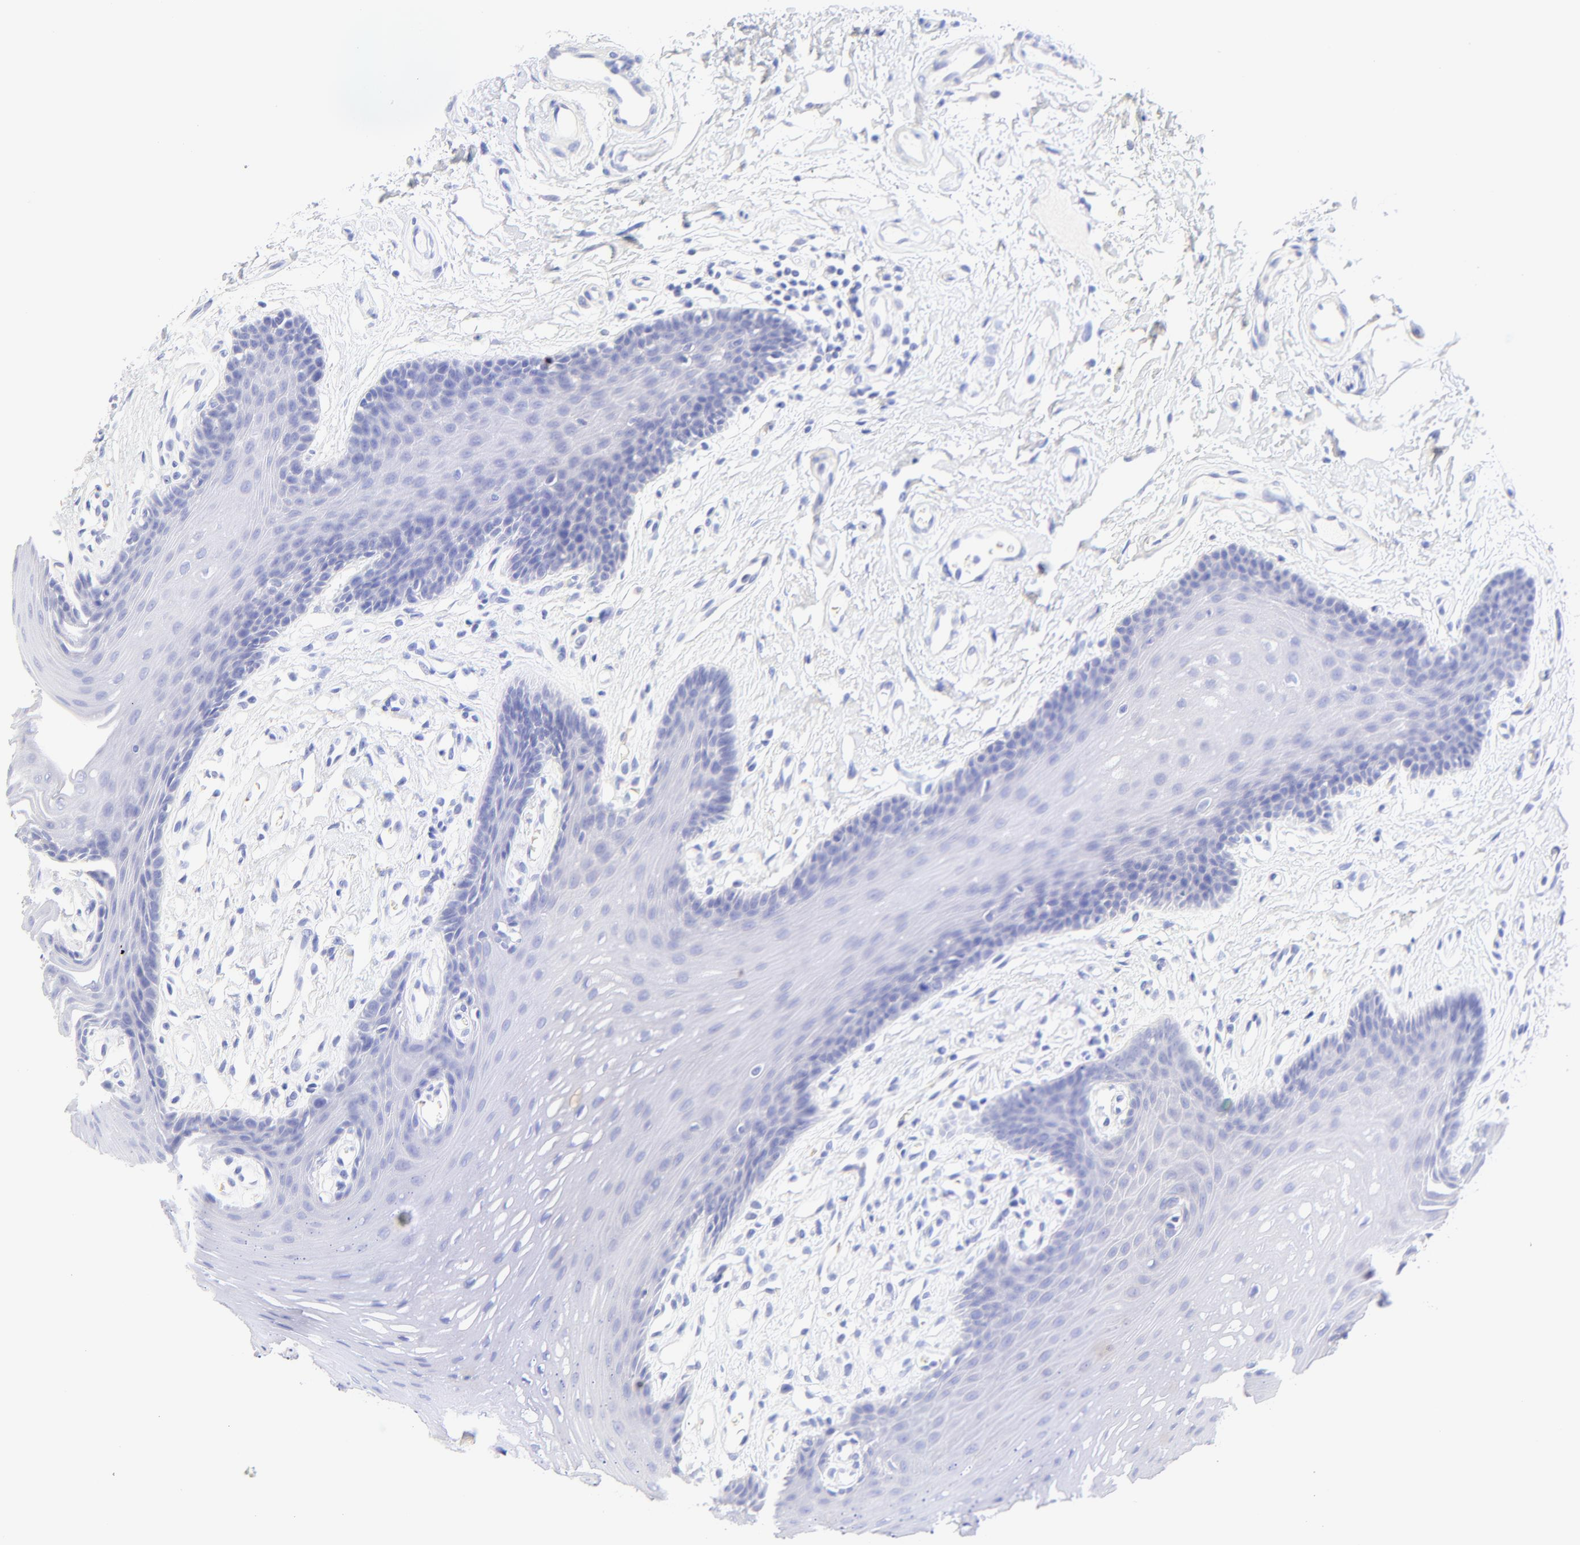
{"staining": {"intensity": "negative", "quantity": "none", "location": "none"}, "tissue": "oral mucosa", "cell_type": "Squamous epithelial cells", "image_type": "normal", "snomed": [{"axis": "morphology", "description": "Normal tissue, NOS"}, {"axis": "topography", "description": "Oral tissue"}], "caption": "The photomicrograph exhibits no staining of squamous epithelial cells in normal oral mucosa. (Brightfield microscopy of DAB (3,3'-diaminobenzidine) immunohistochemistry at high magnification).", "gene": "FRMPD3", "patient": {"sex": "male", "age": 62}}